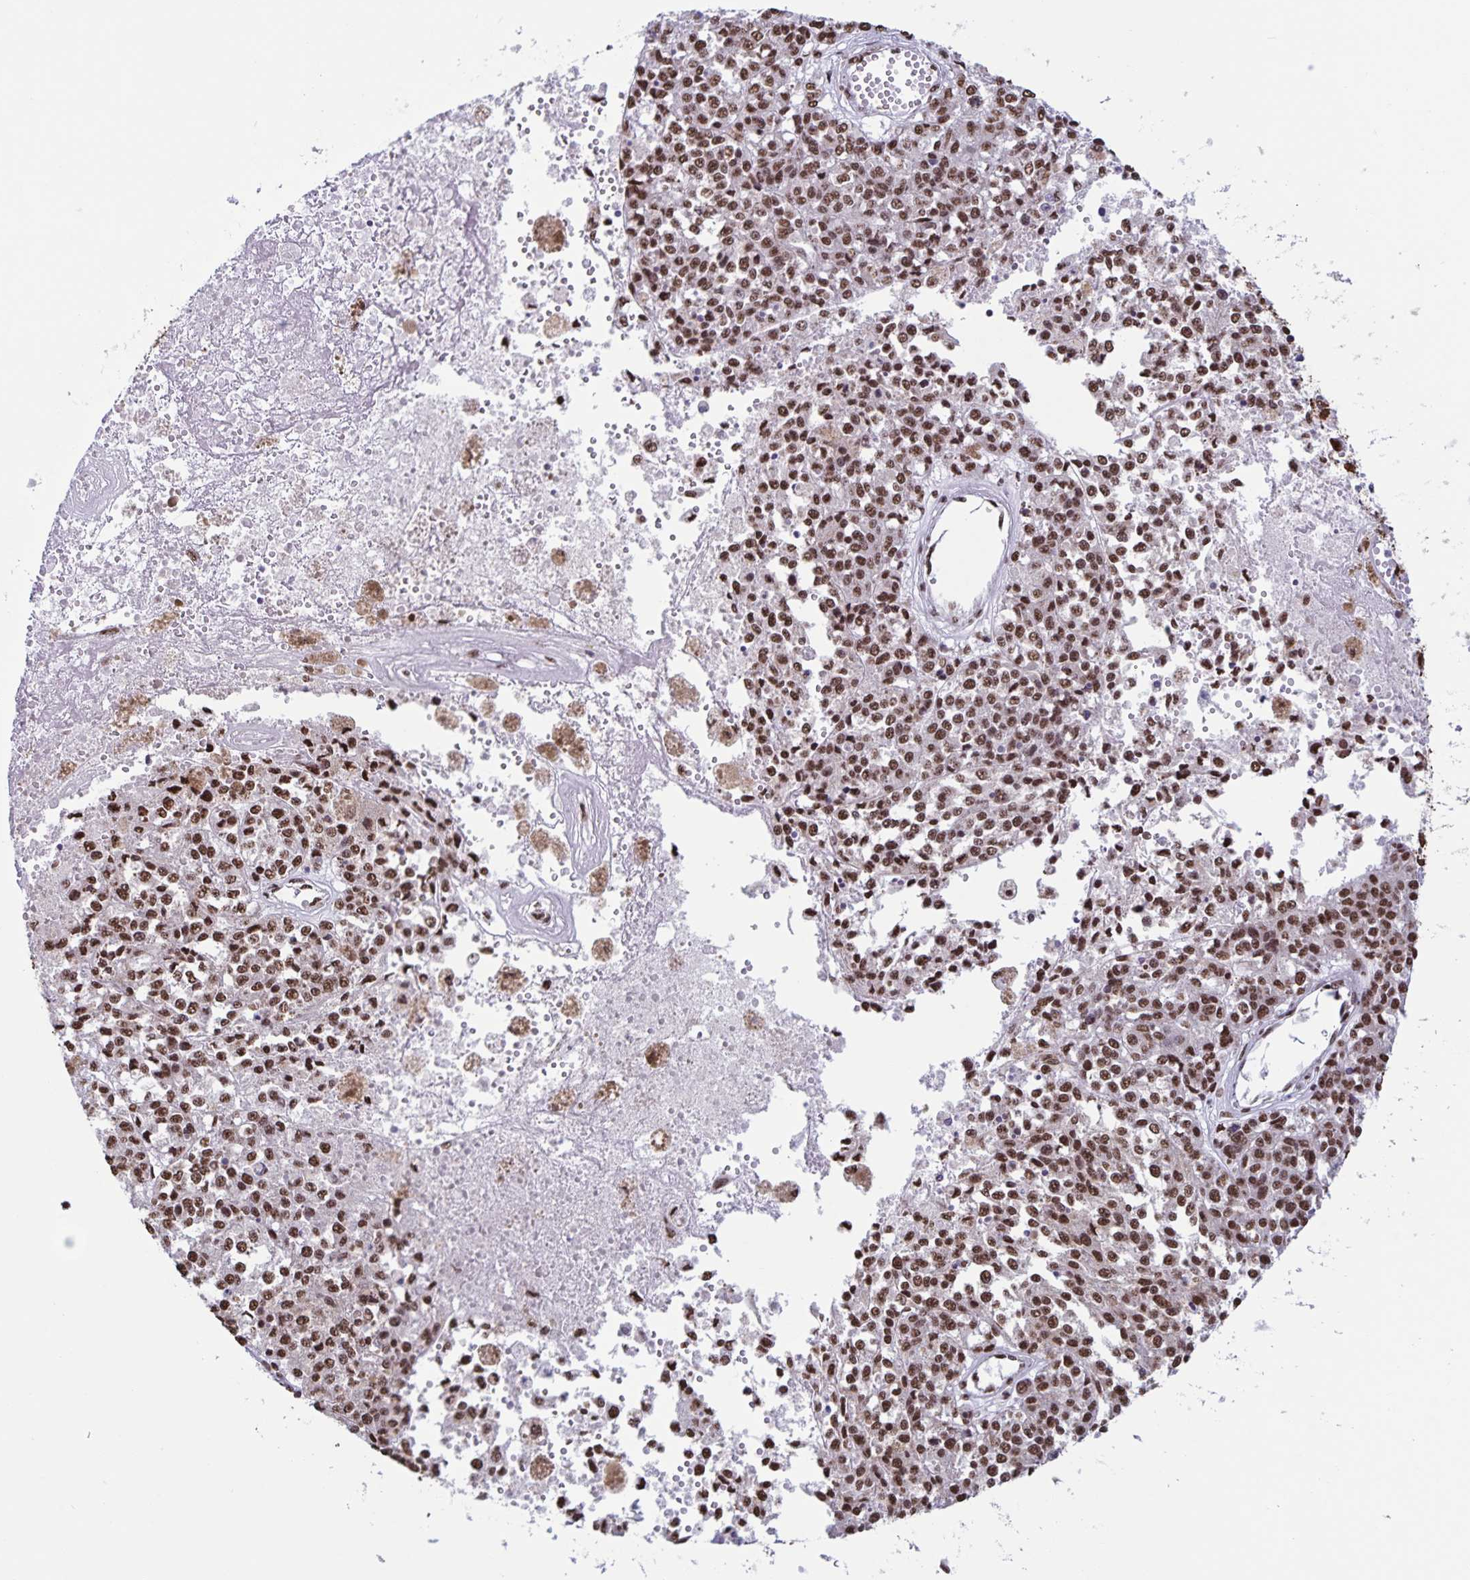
{"staining": {"intensity": "moderate", "quantity": ">75%", "location": "nuclear"}, "tissue": "melanoma", "cell_type": "Tumor cells", "image_type": "cancer", "snomed": [{"axis": "morphology", "description": "Malignant melanoma, Metastatic site"}, {"axis": "topography", "description": "Lymph node"}], "caption": "Tumor cells show moderate nuclear staining in about >75% of cells in malignant melanoma (metastatic site).", "gene": "DUT", "patient": {"sex": "female", "age": 64}}